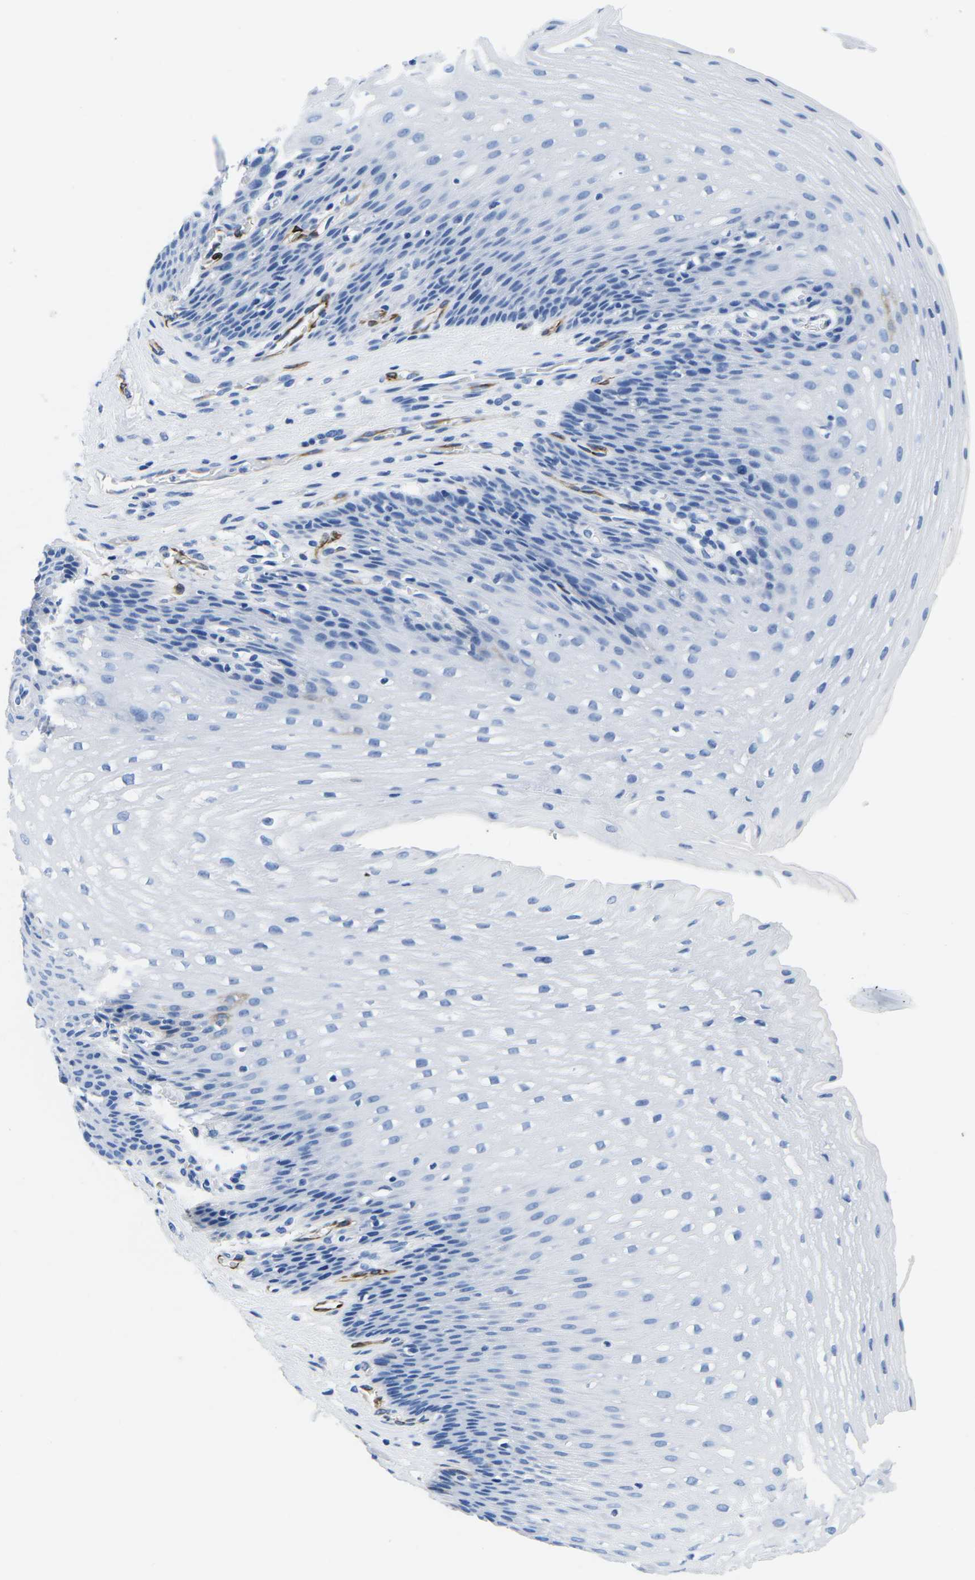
{"staining": {"intensity": "negative", "quantity": "none", "location": "none"}, "tissue": "esophagus", "cell_type": "Squamous epithelial cells", "image_type": "normal", "snomed": [{"axis": "morphology", "description": "Normal tissue, NOS"}, {"axis": "topography", "description": "Esophagus"}], "caption": "A high-resolution image shows IHC staining of normal esophagus, which shows no significant positivity in squamous epithelial cells. (IHC, brightfield microscopy, high magnification).", "gene": "CYP1A2", "patient": {"sex": "male", "age": 48}}